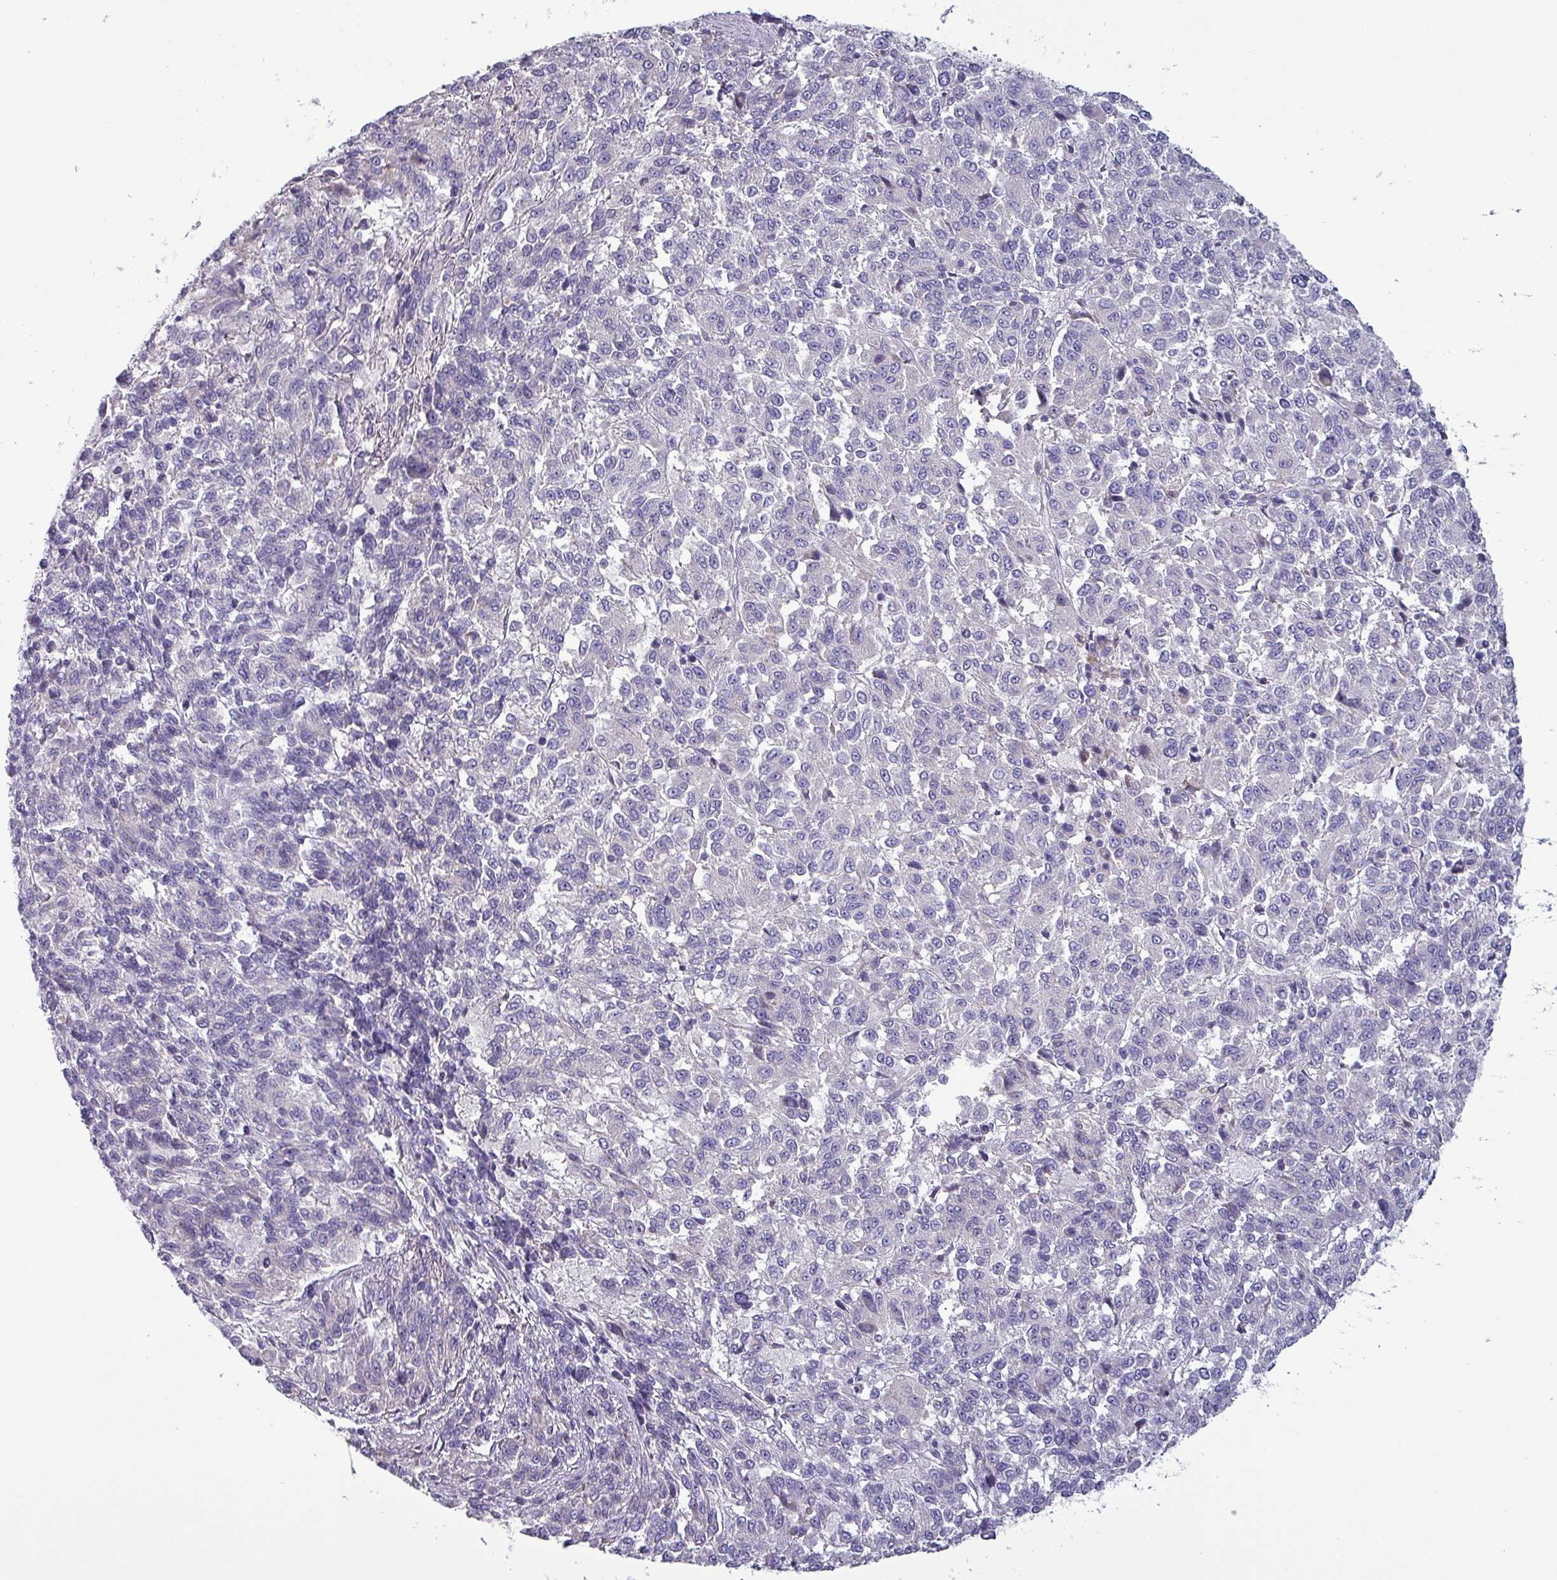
{"staining": {"intensity": "negative", "quantity": "none", "location": "none"}, "tissue": "melanoma", "cell_type": "Tumor cells", "image_type": "cancer", "snomed": [{"axis": "morphology", "description": "Malignant melanoma, Metastatic site"}, {"axis": "topography", "description": "Lung"}], "caption": "High magnification brightfield microscopy of malignant melanoma (metastatic site) stained with DAB (brown) and counterstained with hematoxylin (blue): tumor cells show no significant staining.", "gene": "HSD3B7", "patient": {"sex": "male", "age": 64}}